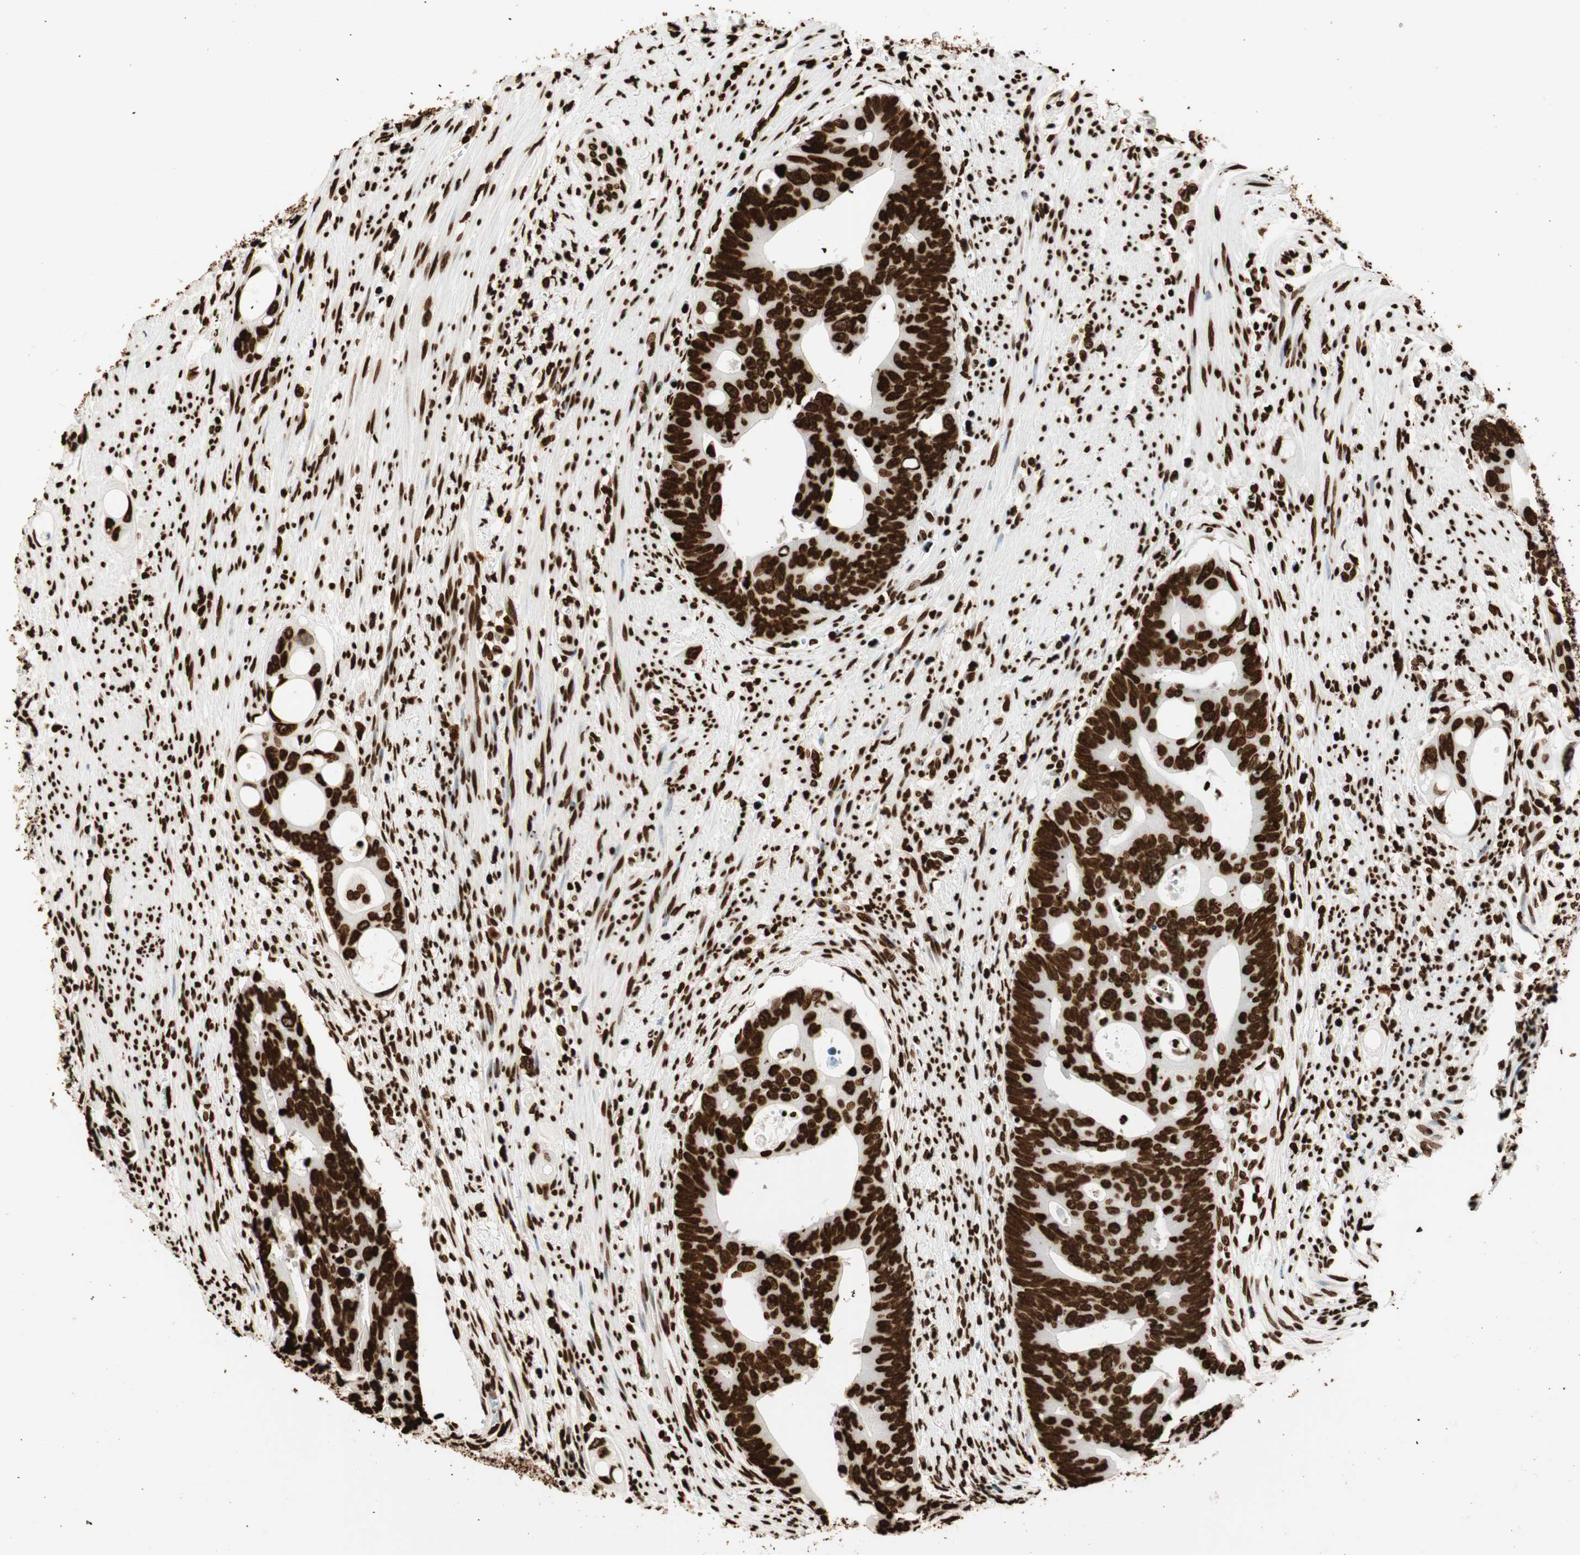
{"staining": {"intensity": "strong", "quantity": ">75%", "location": "nuclear"}, "tissue": "colorectal cancer", "cell_type": "Tumor cells", "image_type": "cancer", "snomed": [{"axis": "morphology", "description": "Adenocarcinoma, NOS"}, {"axis": "topography", "description": "Colon"}], "caption": "Approximately >75% of tumor cells in colorectal cancer (adenocarcinoma) show strong nuclear protein staining as visualized by brown immunohistochemical staining.", "gene": "GLI2", "patient": {"sex": "female", "age": 57}}